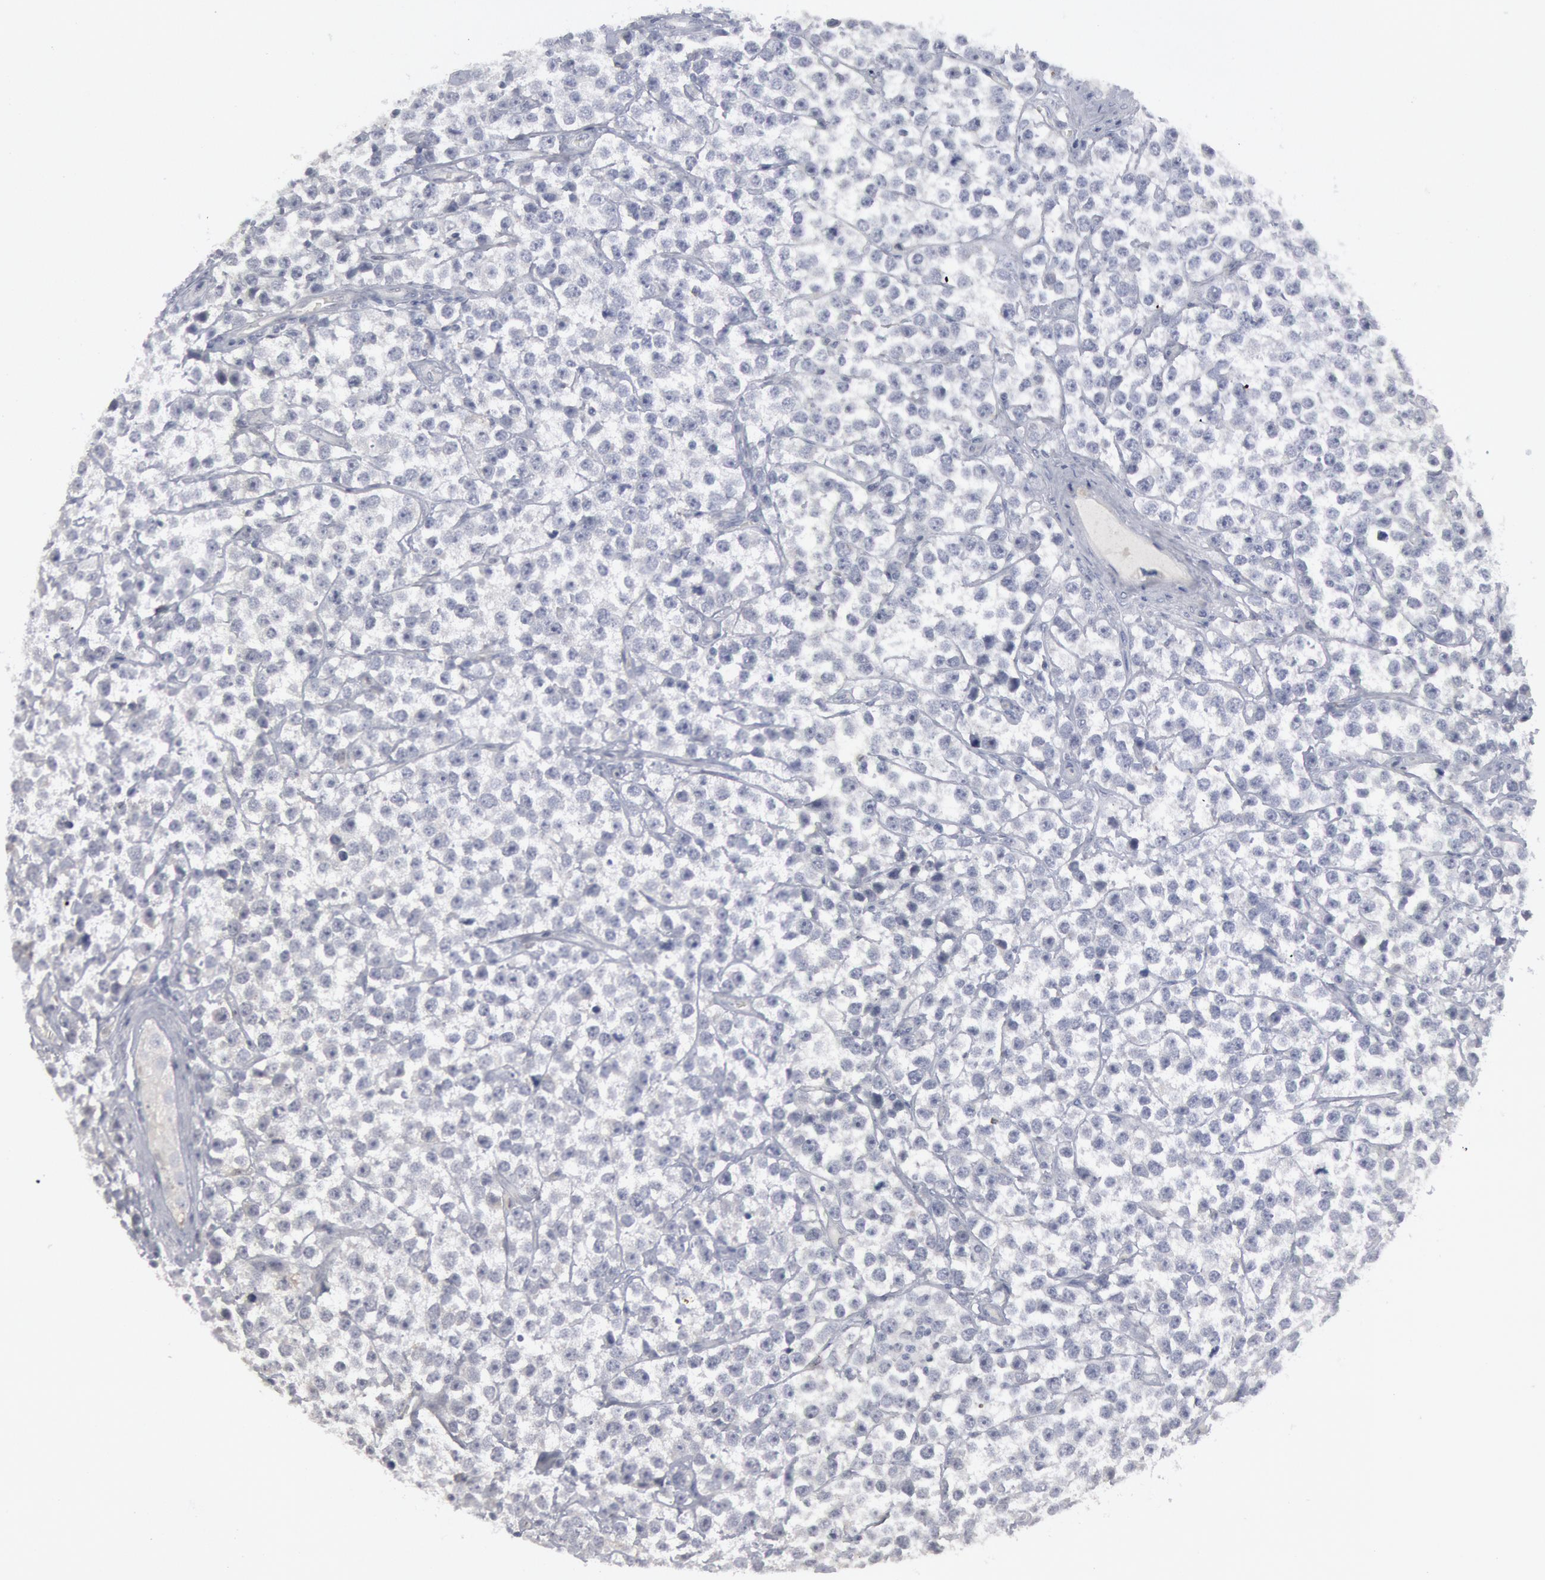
{"staining": {"intensity": "negative", "quantity": "none", "location": "none"}, "tissue": "testis cancer", "cell_type": "Tumor cells", "image_type": "cancer", "snomed": [{"axis": "morphology", "description": "Seminoma, NOS"}, {"axis": "topography", "description": "Testis"}], "caption": "Protein analysis of testis cancer (seminoma) shows no significant expression in tumor cells. Nuclei are stained in blue.", "gene": "DMC1", "patient": {"sex": "male", "age": 25}}